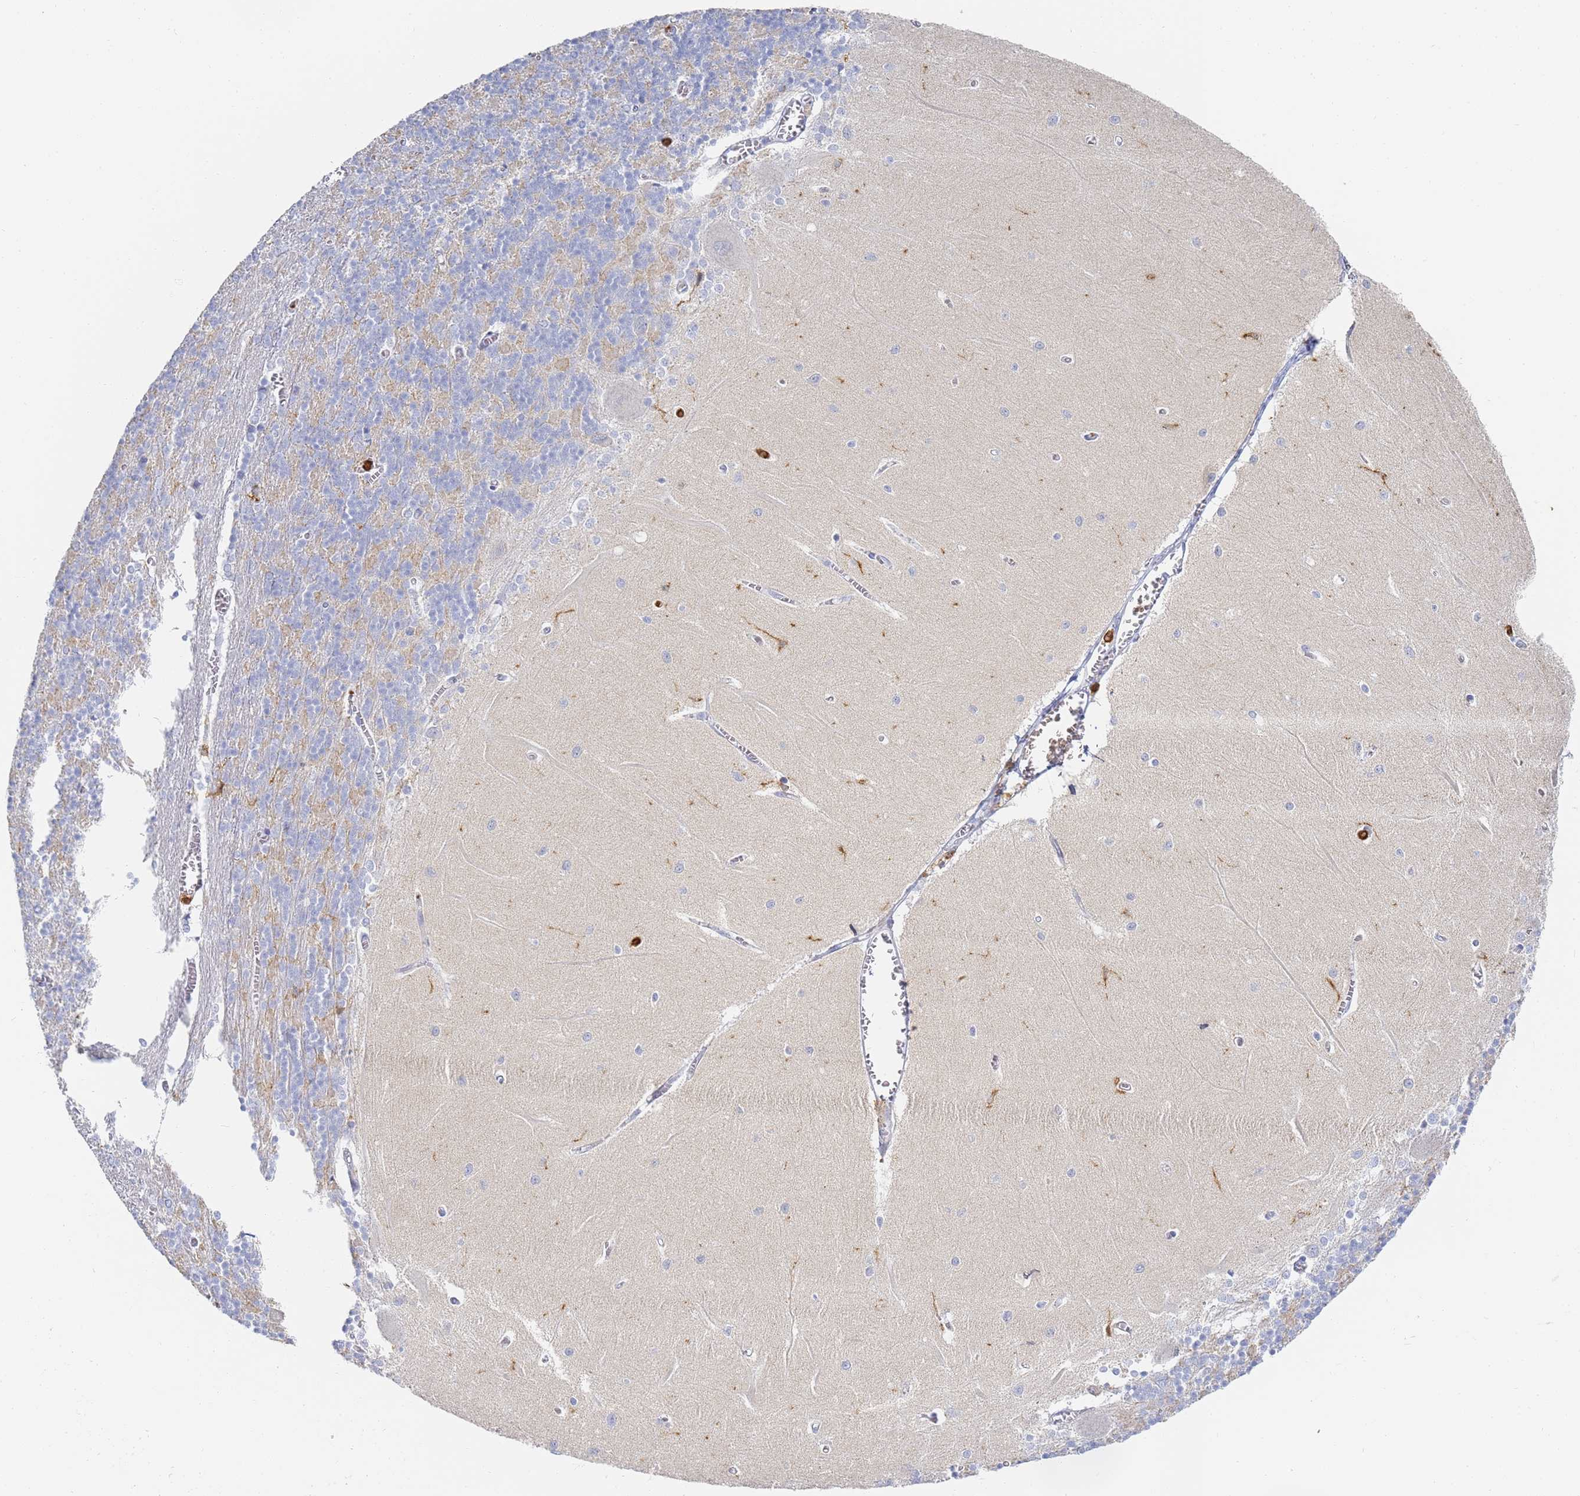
{"staining": {"intensity": "negative", "quantity": "none", "location": "none"}, "tissue": "cerebellum", "cell_type": "Cells in granular layer", "image_type": "normal", "snomed": [{"axis": "morphology", "description": "Normal tissue, NOS"}, {"axis": "topography", "description": "Cerebellum"}], "caption": "Immunohistochemistry image of unremarkable cerebellum: human cerebellum stained with DAB shows no significant protein positivity in cells in granular layer. (DAB IHC with hematoxylin counter stain).", "gene": "BIN2", "patient": {"sex": "male", "age": 37}}